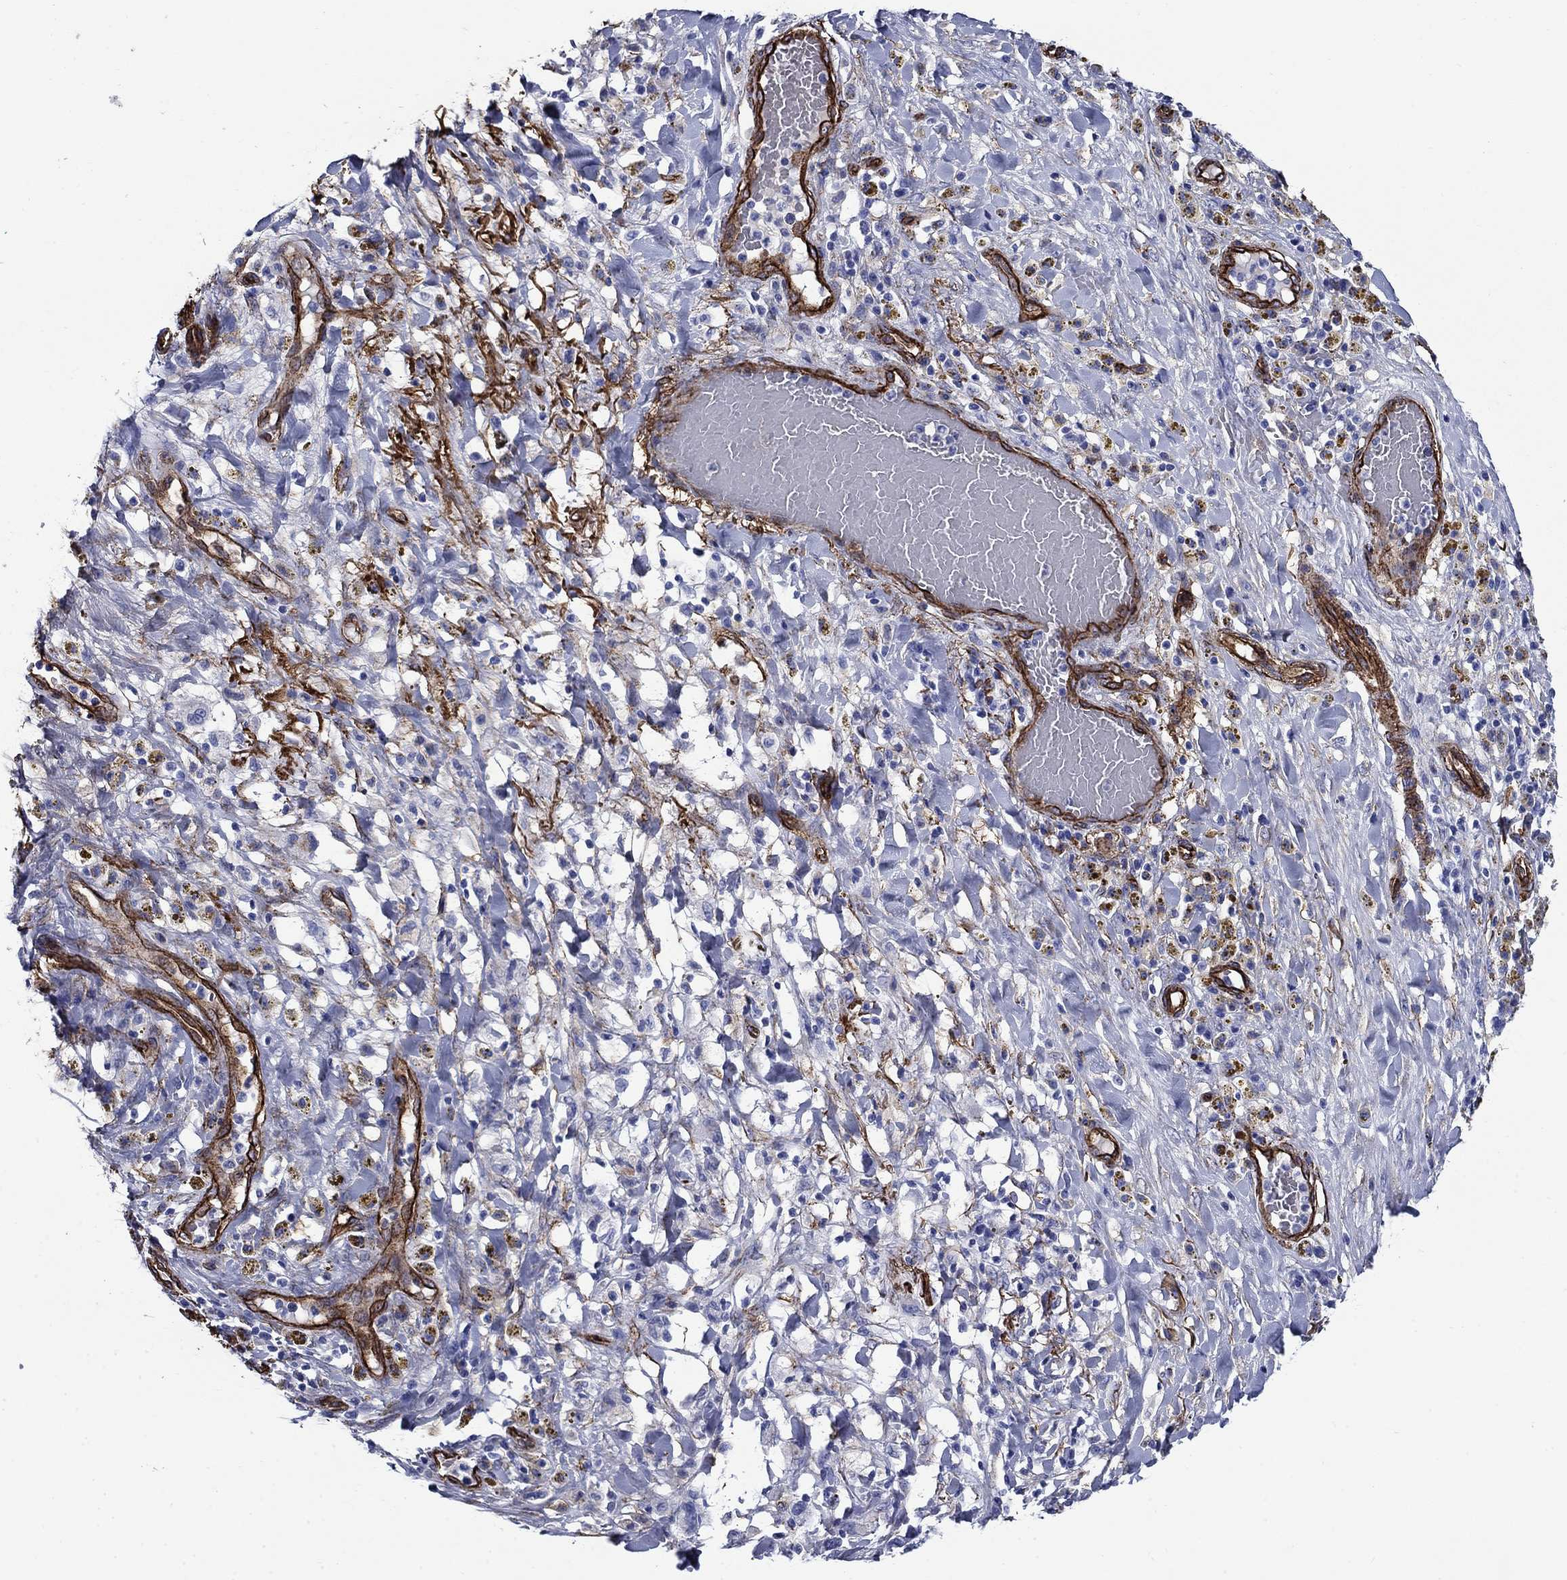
{"staining": {"intensity": "negative", "quantity": "none", "location": "none"}, "tissue": "melanoma", "cell_type": "Tumor cells", "image_type": "cancer", "snomed": [{"axis": "morphology", "description": "Malignant melanoma, NOS"}, {"axis": "topography", "description": "Skin"}], "caption": "IHC image of human malignant melanoma stained for a protein (brown), which demonstrates no positivity in tumor cells.", "gene": "VTN", "patient": {"sex": "female", "age": 91}}